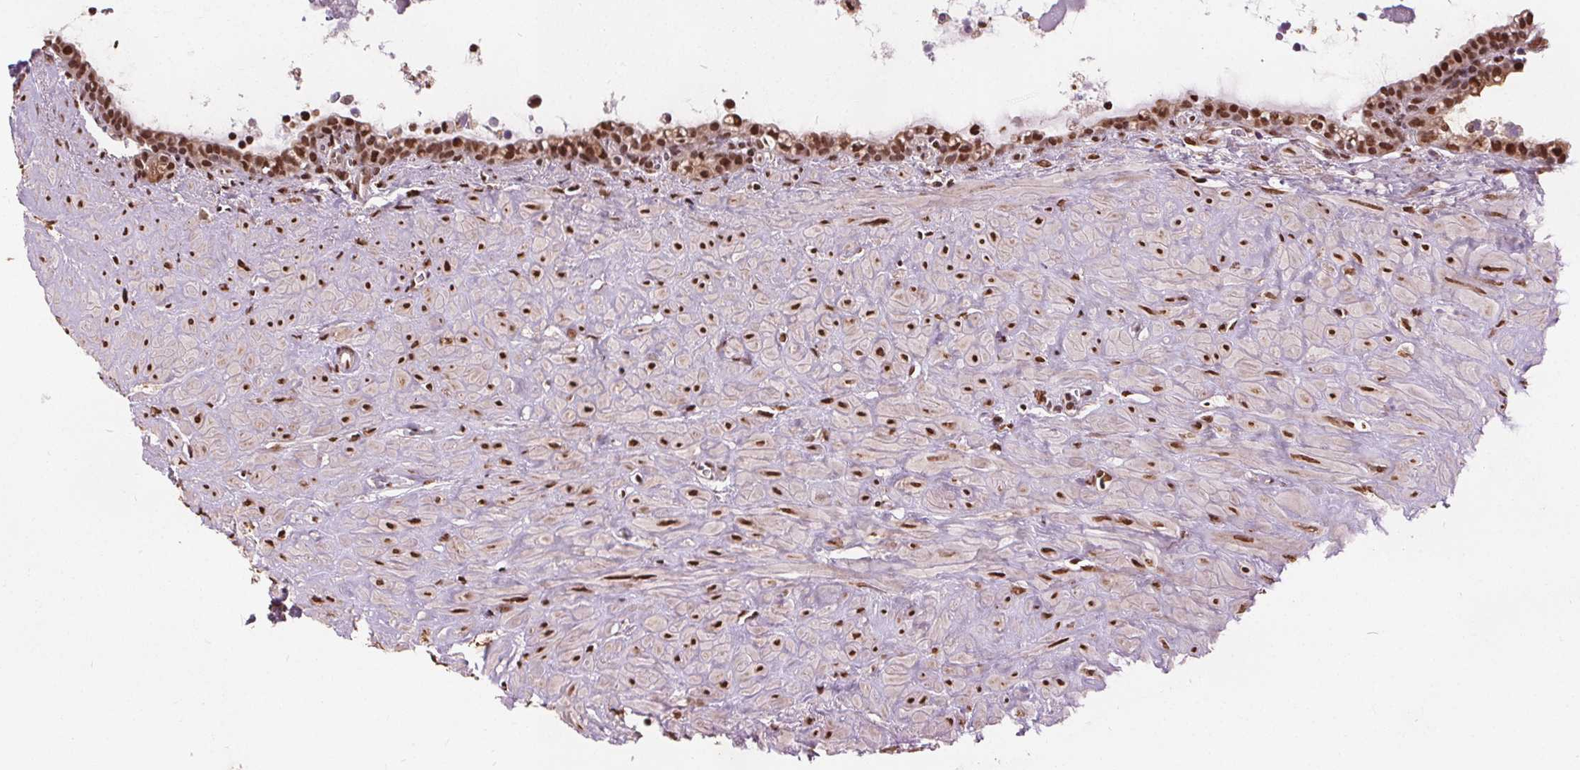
{"staining": {"intensity": "moderate", "quantity": ">75%", "location": "nuclear"}, "tissue": "seminal vesicle", "cell_type": "Glandular cells", "image_type": "normal", "snomed": [{"axis": "morphology", "description": "Normal tissue, NOS"}, {"axis": "topography", "description": "Seminal veicle"}], "caption": "Immunohistochemical staining of unremarkable human seminal vesicle demonstrates >75% levels of moderate nuclear protein expression in about >75% of glandular cells. (IHC, brightfield microscopy, high magnification).", "gene": "ISLR2", "patient": {"sex": "male", "age": 76}}